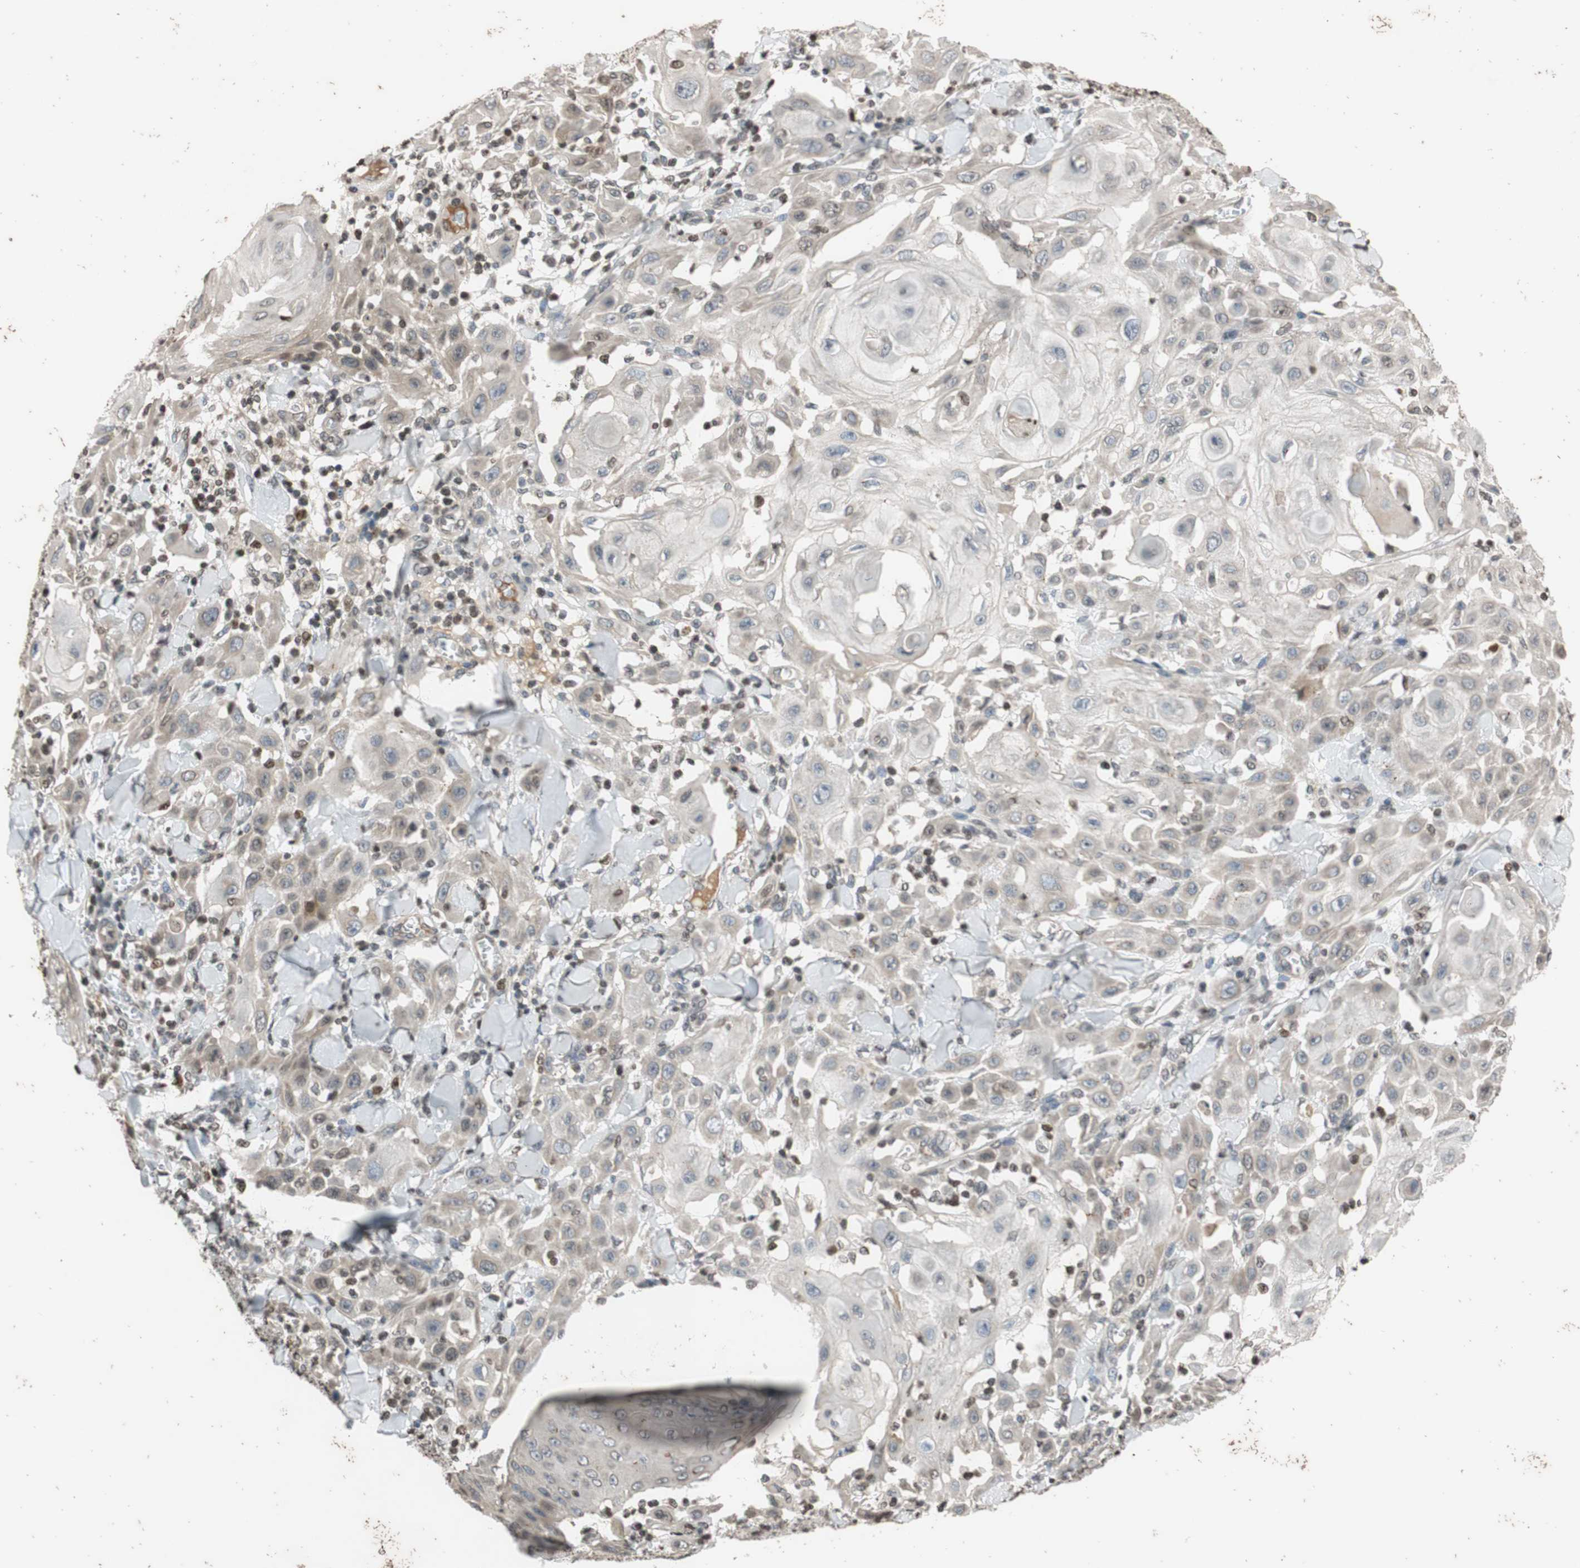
{"staining": {"intensity": "weak", "quantity": "<25%", "location": "cytoplasmic/membranous"}, "tissue": "skin cancer", "cell_type": "Tumor cells", "image_type": "cancer", "snomed": [{"axis": "morphology", "description": "Squamous cell carcinoma, NOS"}, {"axis": "topography", "description": "Skin"}], "caption": "This is a photomicrograph of immunohistochemistry staining of squamous cell carcinoma (skin), which shows no positivity in tumor cells. (Stains: DAB (3,3'-diaminobenzidine) immunohistochemistry with hematoxylin counter stain, Microscopy: brightfield microscopy at high magnification).", "gene": "MCM6", "patient": {"sex": "male", "age": 24}}